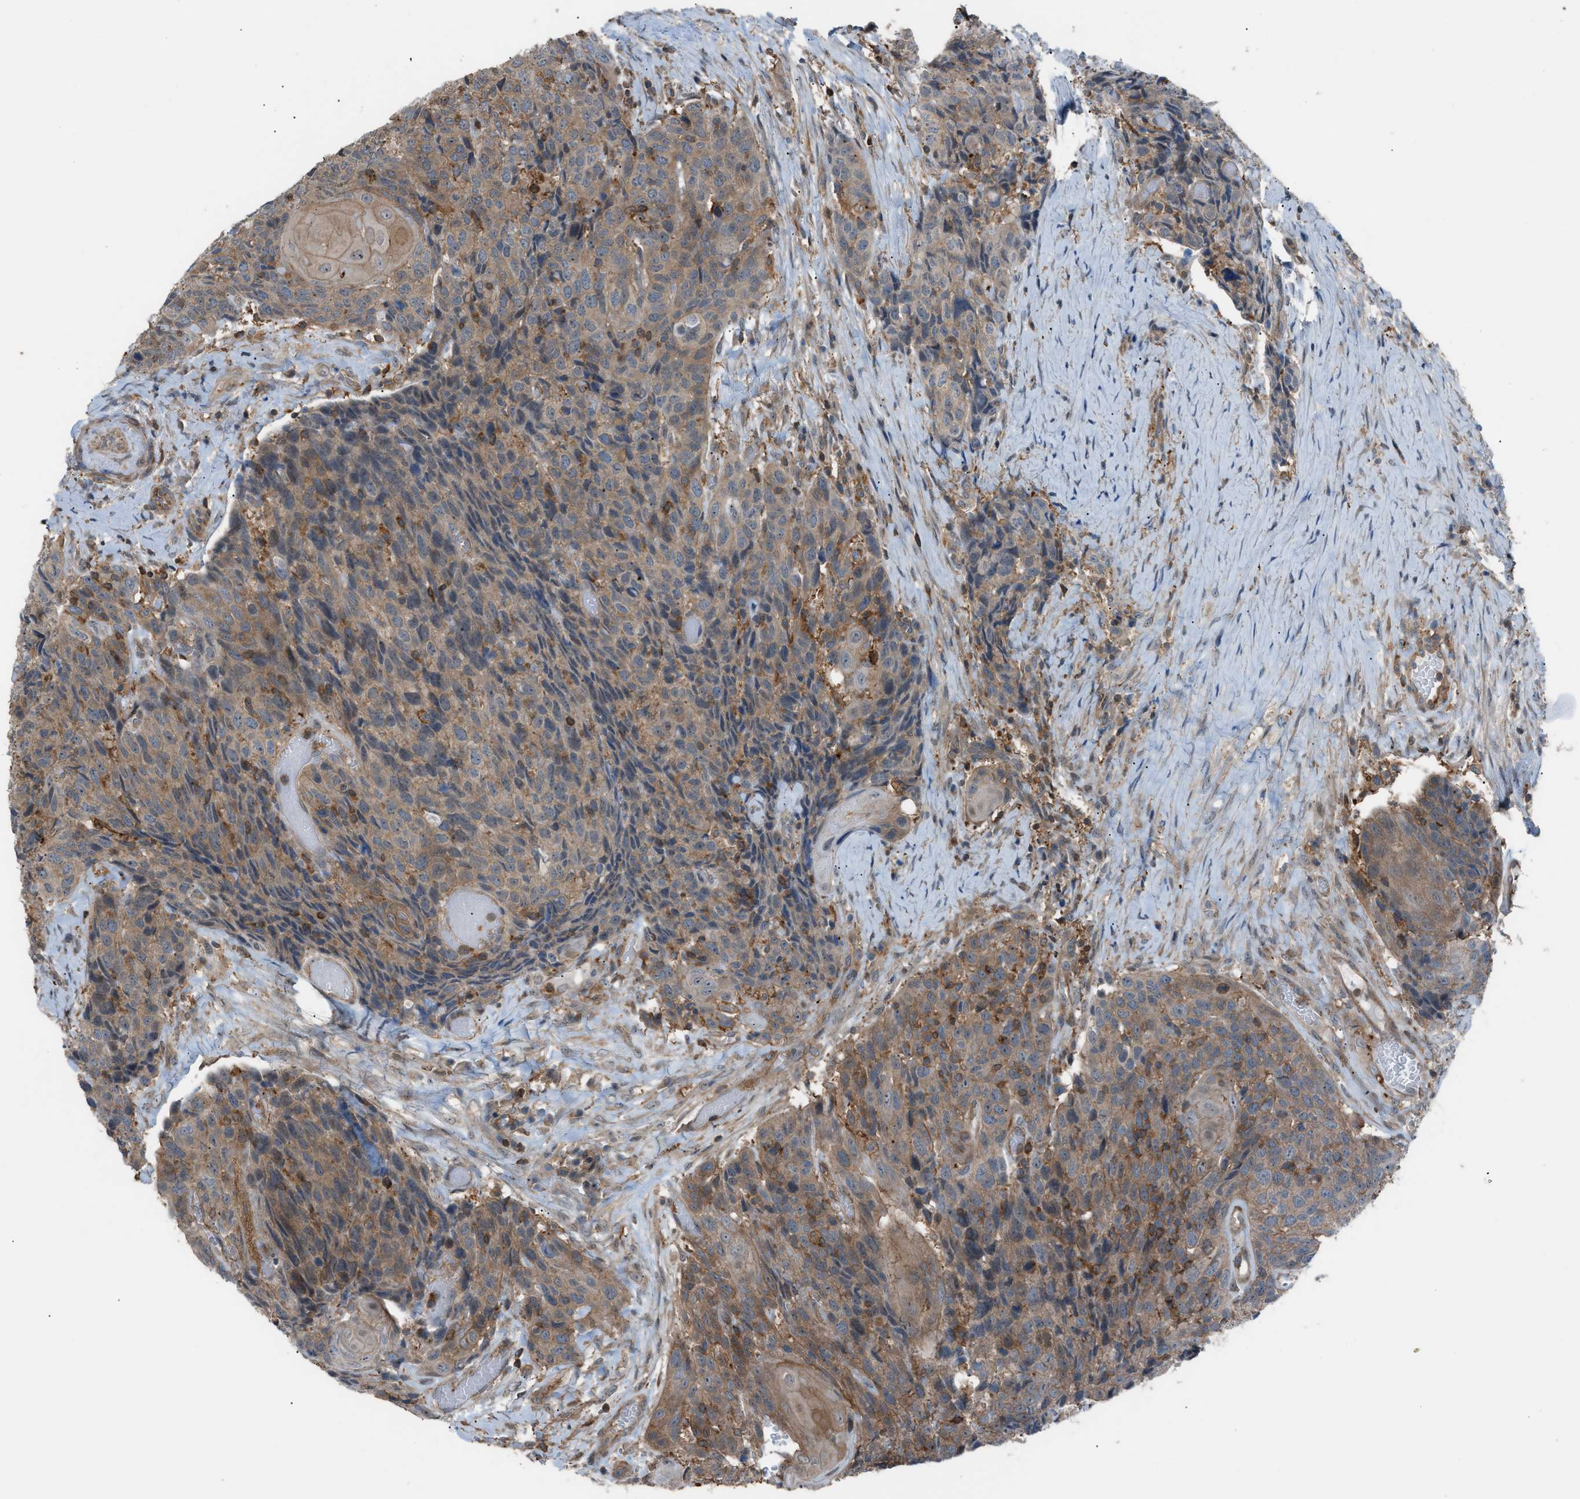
{"staining": {"intensity": "moderate", "quantity": ">75%", "location": "cytoplasmic/membranous"}, "tissue": "head and neck cancer", "cell_type": "Tumor cells", "image_type": "cancer", "snomed": [{"axis": "morphology", "description": "Squamous cell carcinoma, NOS"}, {"axis": "topography", "description": "Head-Neck"}], "caption": "Immunohistochemistry (IHC) (DAB (3,3'-diaminobenzidine)) staining of human head and neck squamous cell carcinoma displays moderate cytoplasmic/membranous protein staining in about >75% of tumor cells. The staining was performed using DAB (3,3'-diaminobenzidine), with brown indicating positive protein expression. Nuclei are stained blue with hematoxylin.", "gene": "DYRK1A", "patient": {"sex": "male", "age": 66}}